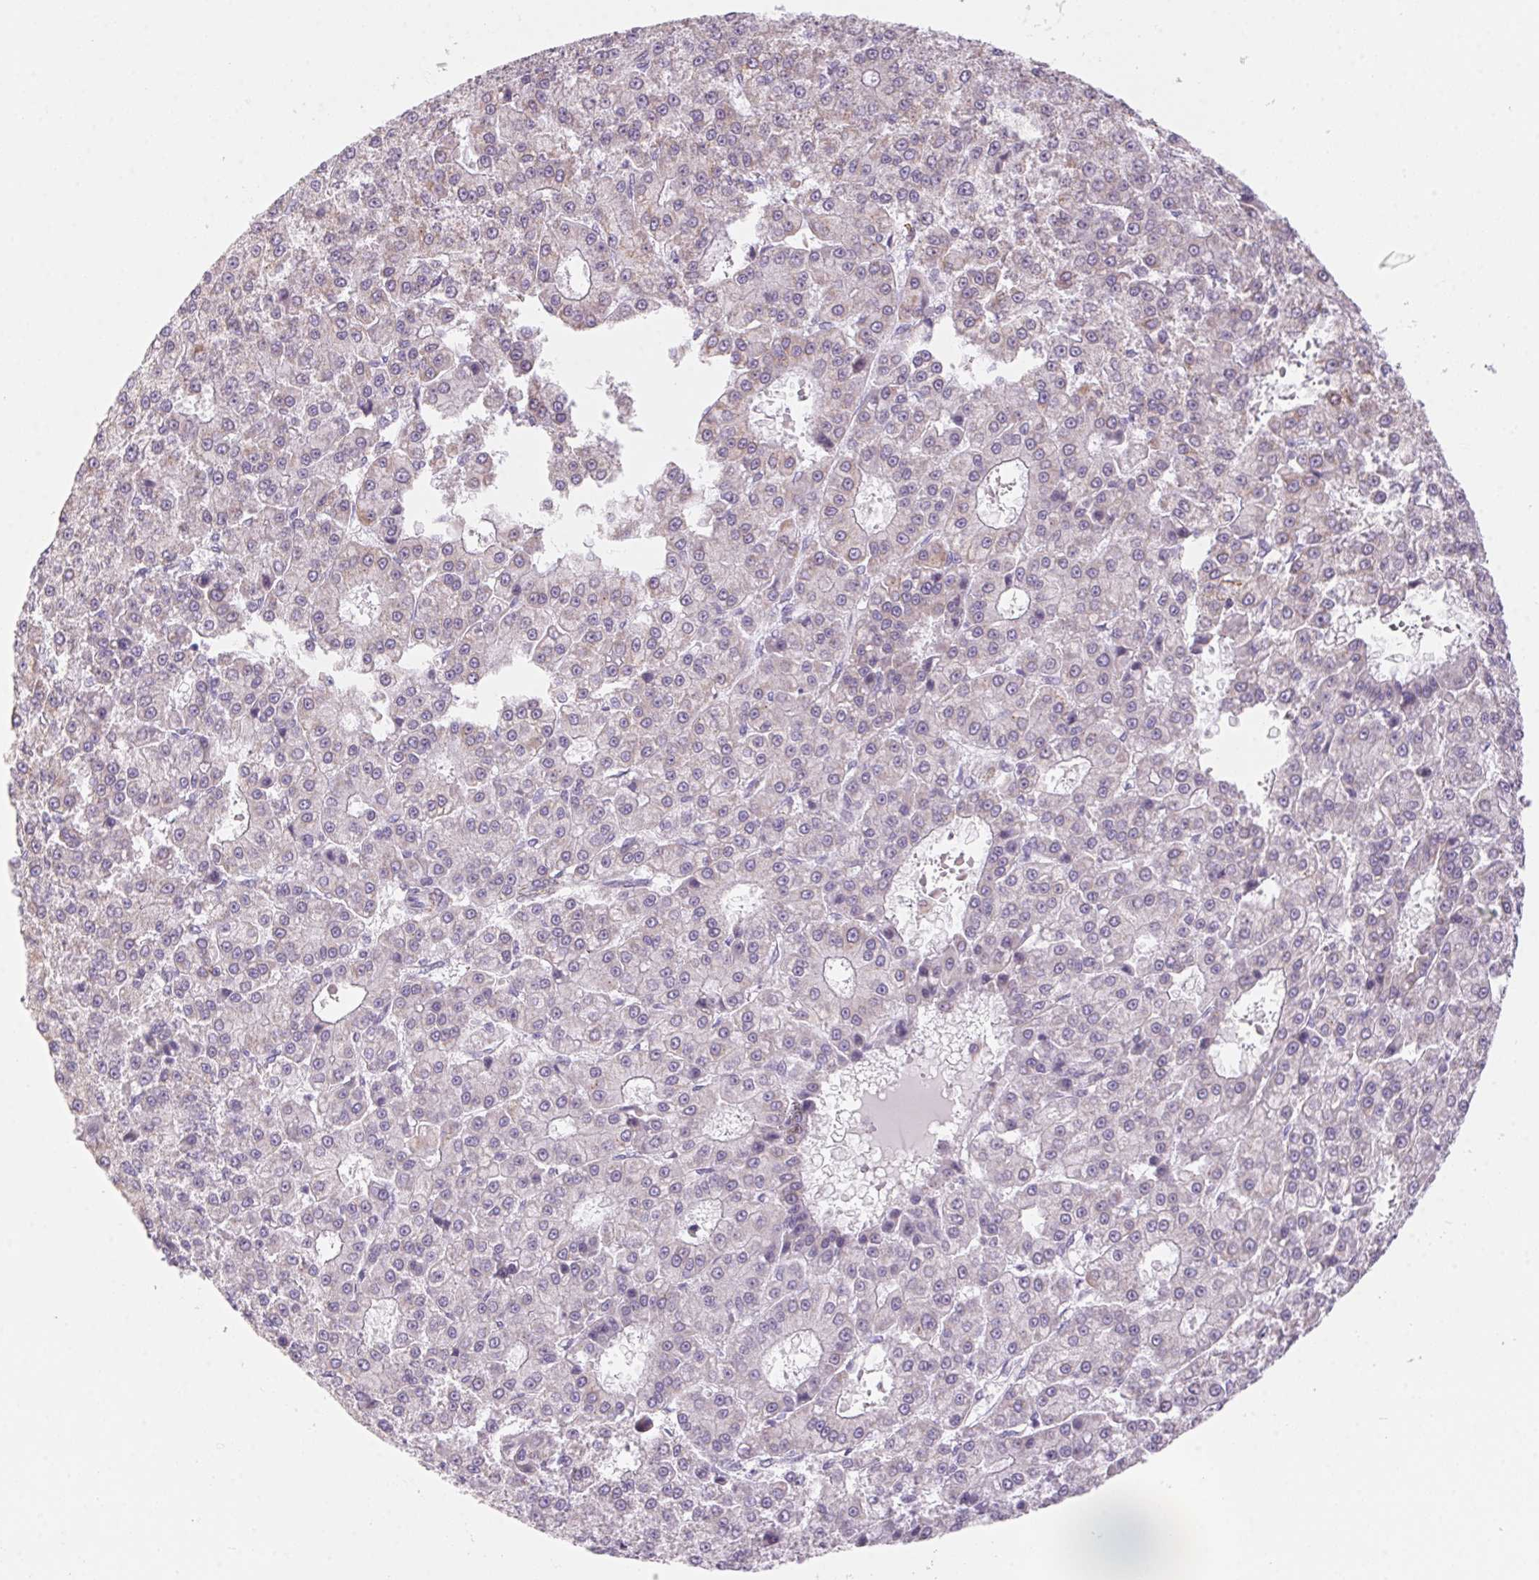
{"staining": {"intensity": "negative", "quantity": "none", "location": "none"}, "tissue": "liver cancer", "cell_type": "Tumor cells", "image_type": "cancer", "snomed": [{"axis": "morphology", "description": "Carcinoma, Hepatocellular, NOS"}, {"axis": "topography", "description": "Liver"}], "caption": "This is a photomicrograph of immunohistochemistry (IHC) staining of liver cancer, which shows no expression in tumor cells.", "gene": "PRPH", "patient": {"sex": "male", "age": 70}}